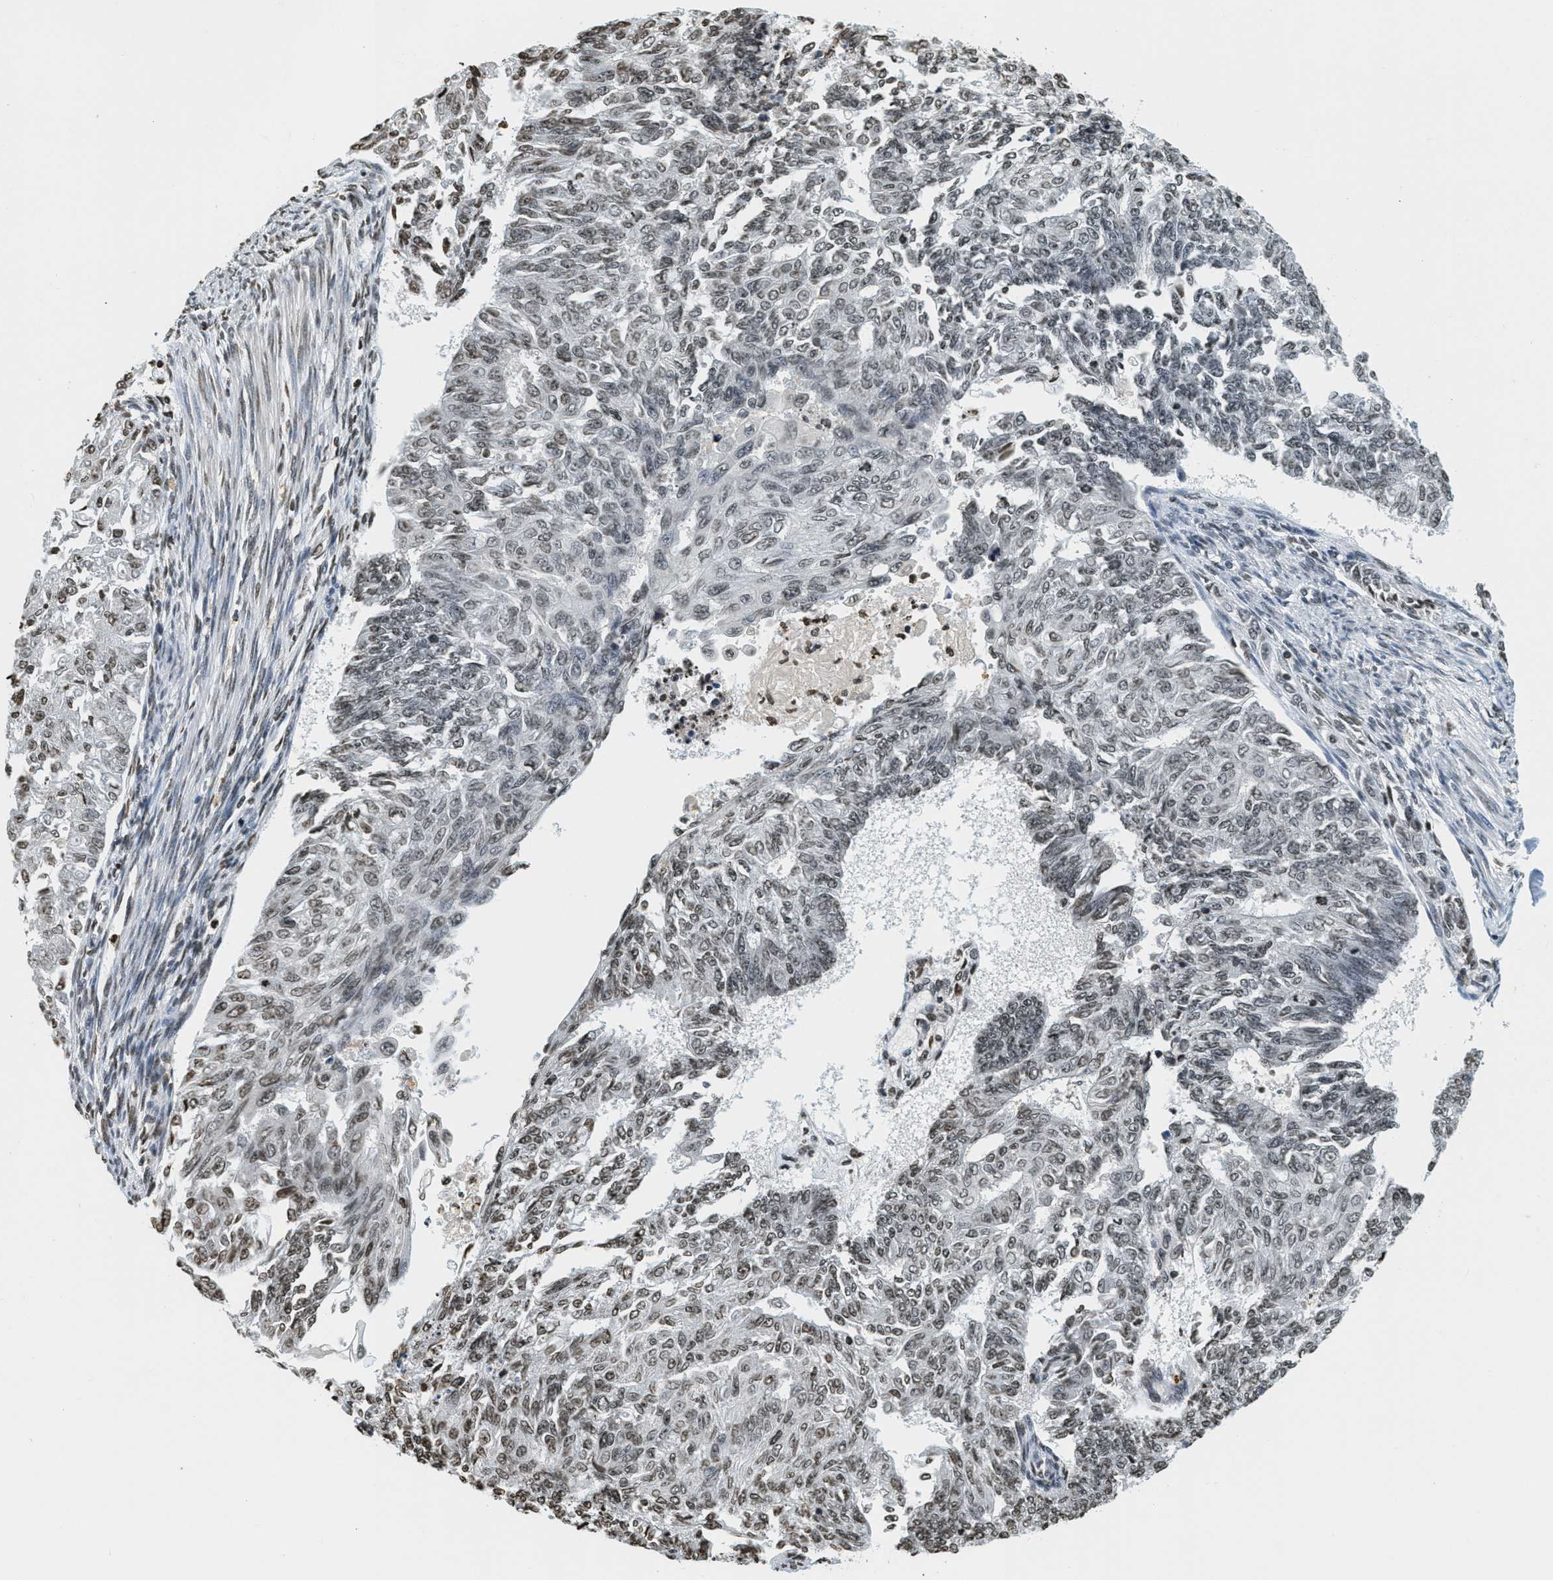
{"staining": {"intensity": "moderate", "quantity": "25%-75%", "location": "nuclear"}, "tissue": "endometrial cancer", "cell_type": "Tumor cells", "image_type": "cancer", "snomed": [{"axis": "morphology", "description": "Adenocarcinoma, NOS"}, {"axis": "topography", "description": "Endometrium"}], "caption": "Tumor cells exhibit medium levels of moderate nuclear staining in about 25%-75% of cells in human endometrial cancer.", "gene": "LDB2", "patient": {"sex": "female", "age": 32}}